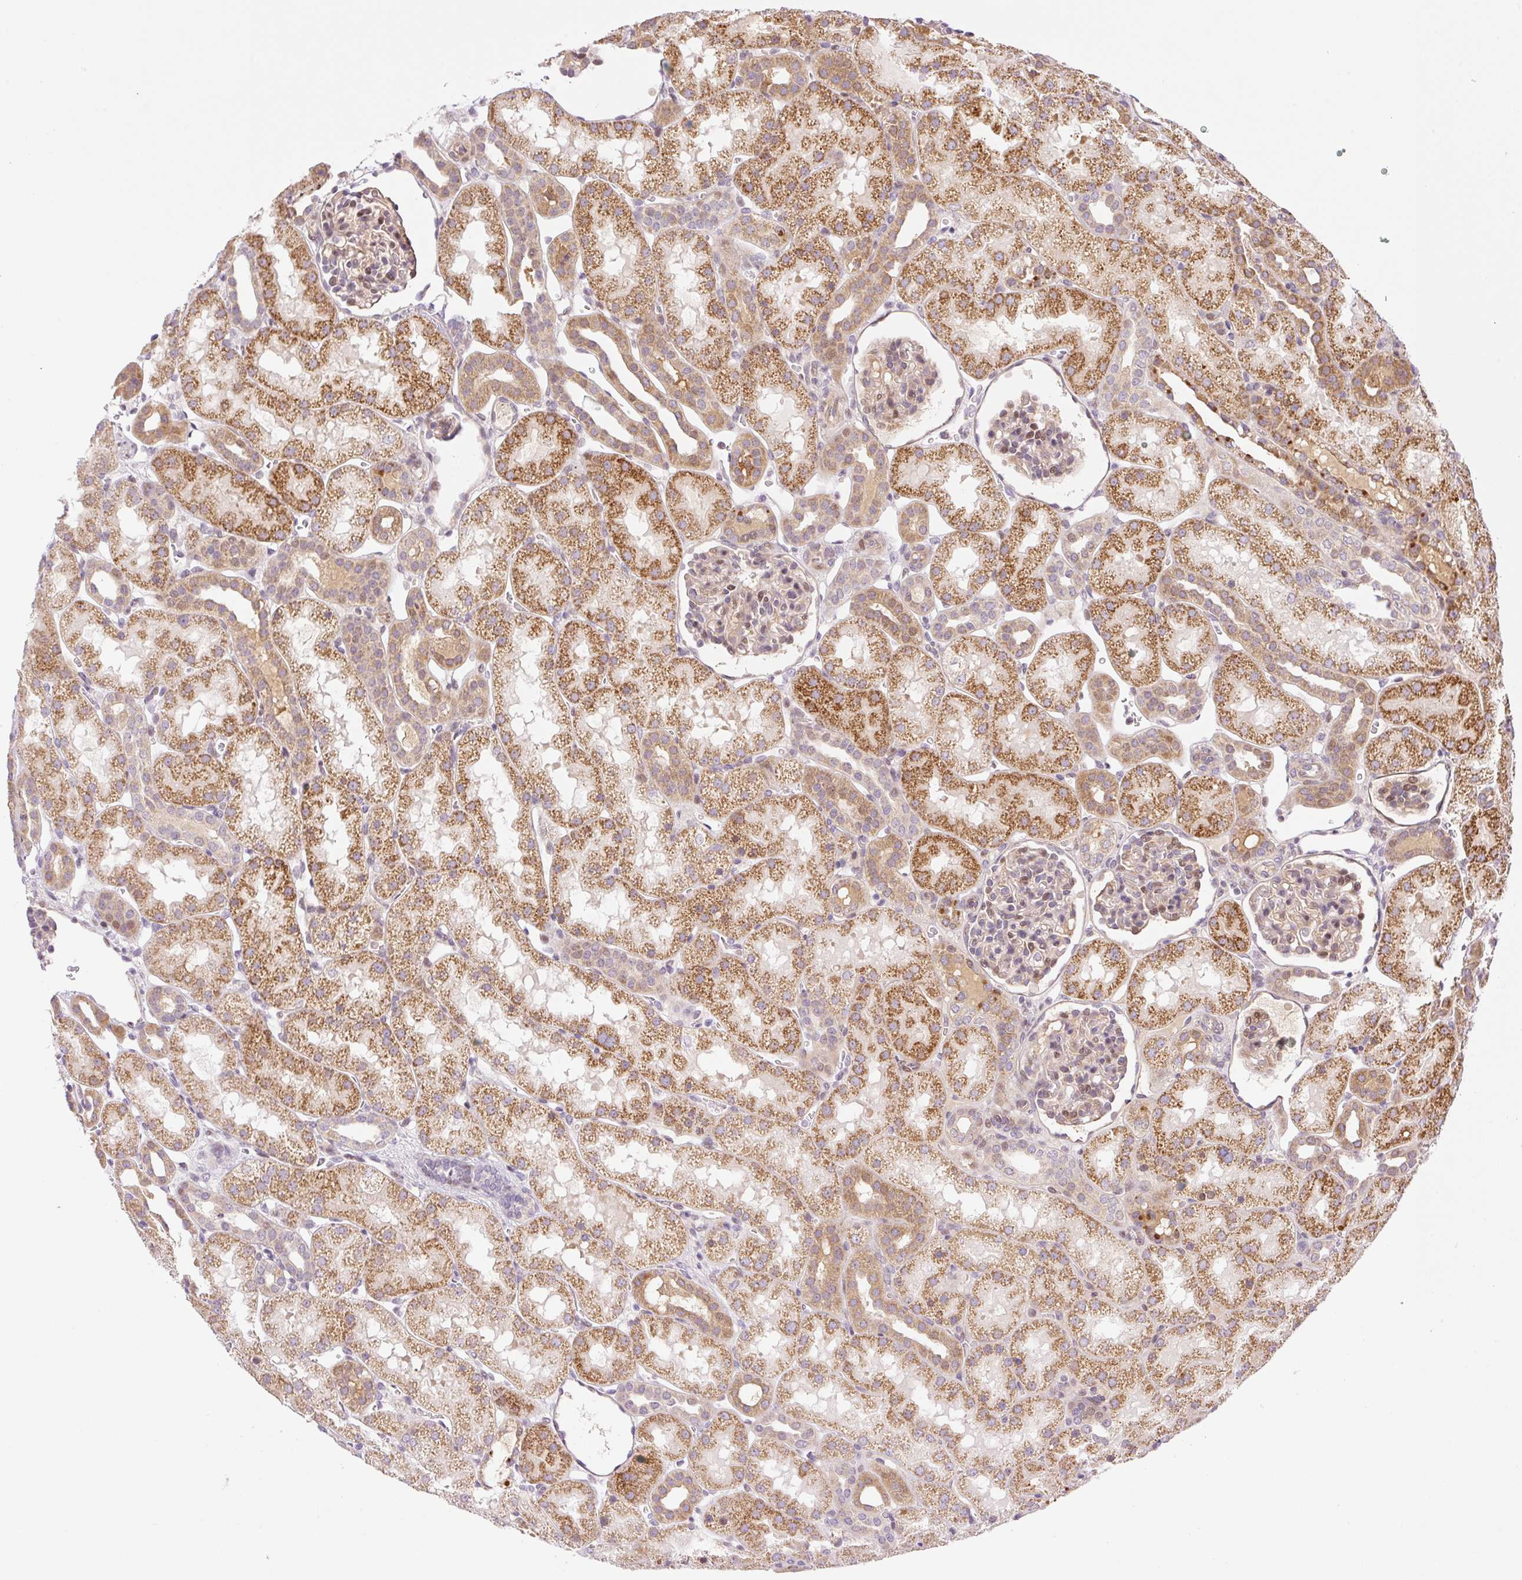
{"staining": {"intensity": "moderate", "quantity": "<25%", "location": "nuclear"}, "tissue": "kidney", "cell_type": "Cells in glomeruli", "image_type": "normal", "snomed": [{"axis": "morphology", "description": "Normal tissue, NOS"}, {"axis": "topography", "description": "Kidney"}], "caption": "A low amount of moderate nuclear positivity is seen in about <25% of cells in glomeruli in normal kidney. The staining is performed using DAB (3,3'-diaminobenzidine) brown chromogen to label protein expression. The nuclei are counter-stained blue using hematoxylin.", "gene": "ZNF394", "patient": {"sex": "male", "age": 2}}